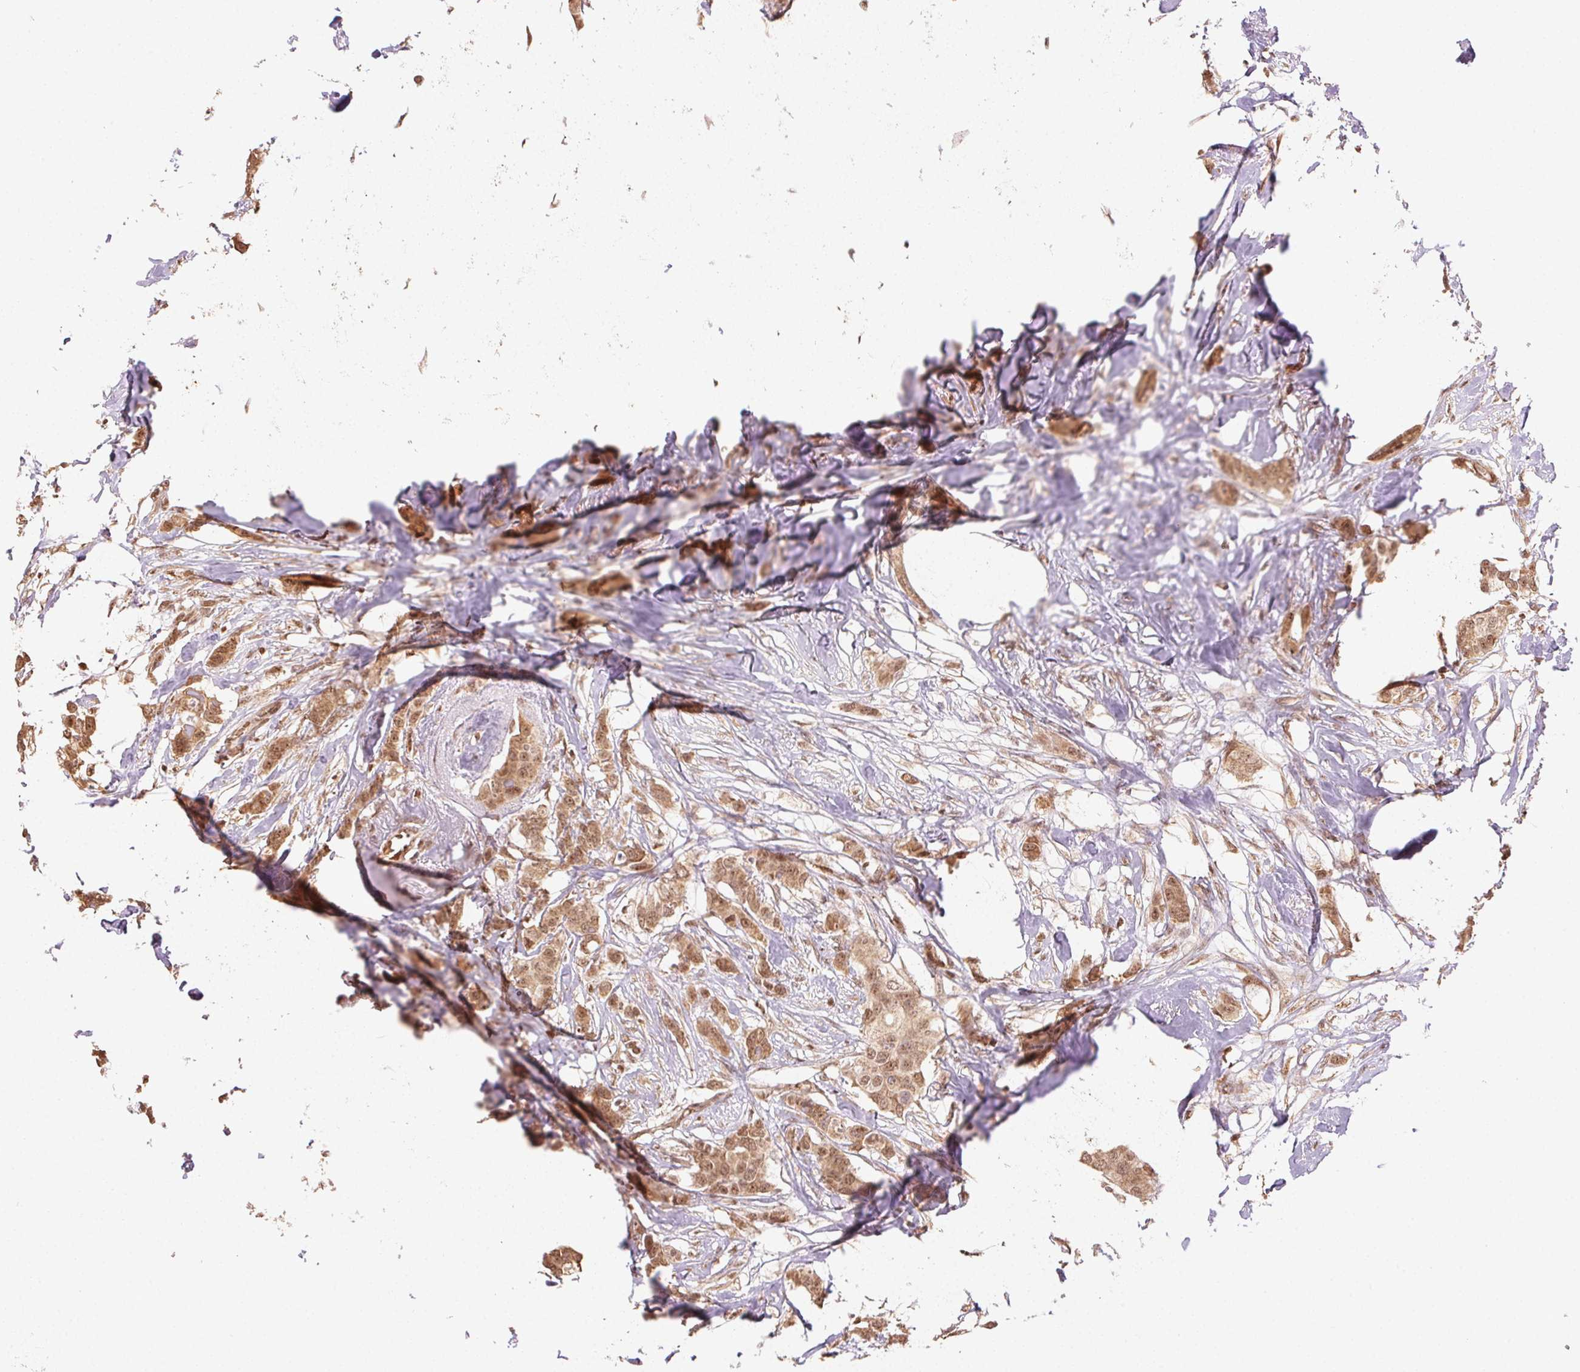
{"staining": {"intensity": "moderate", "quantity": ">75%", "location": "cytoplasmic/membranous,nuclear"}, "tissue": "breast cancer", "cell_type": "Tumor cells", "image_type": "cancer", "snomed": [{"axis": "morphology", "description": "Duct carcinoma"}, {"axis": "topography", "description": "Breast"}], "caption": "This photomicrograph reveals immunohistochemistry staining of breast cancer, with medium moderate cytoplasmic/membranous and nuclear staining in approximately >75% of tumor cells.", "gene": "TREML4", "patient": {"sex": "female", "age": 62}}